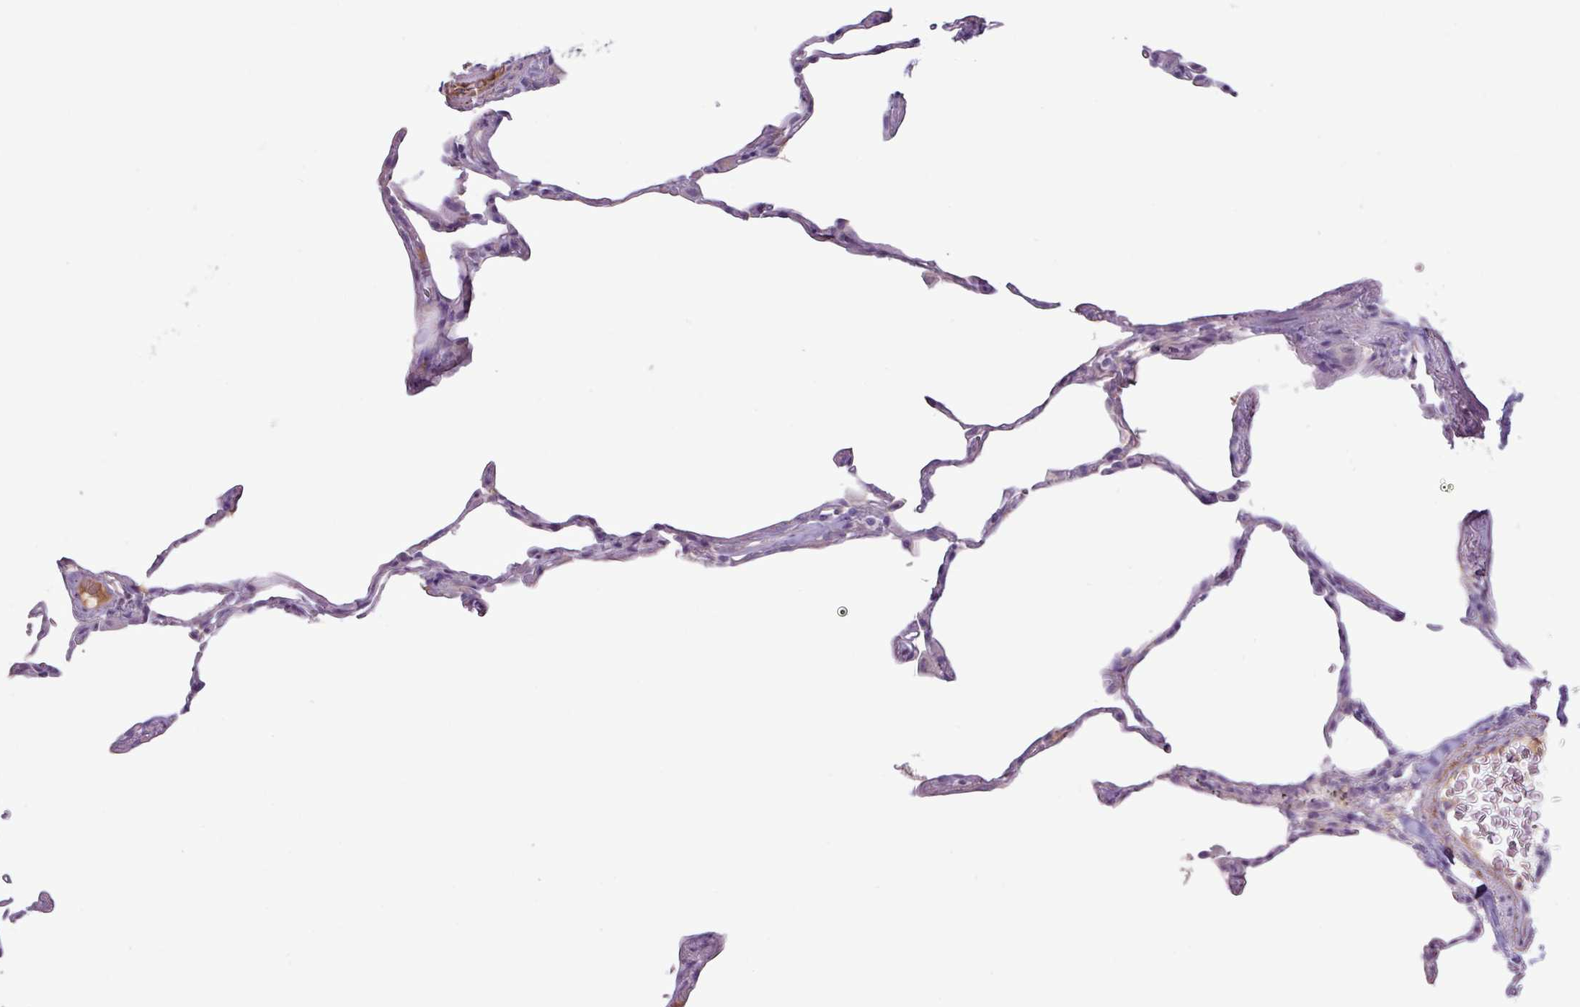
{"staining": {"intensity": "negative", "quantity": "none", "location": "none"}, "tissue": "lung", "cell_type": "Alveolar cells", "image_type": "normal", "snomed": [{"axis": "morphology", "description": "Normal tissue, NOS"}, {"axis": "topography", "description": "Lung"}], "caption": "Alveolar cells are negative for protein expression in unremarkable human lung. (DAB (3,3'-diaminobenzidine) immunohistochemistry with hematoxylin counter stain).", "gene": "C4A", "patient": {"sex": "female", "age": 57}}